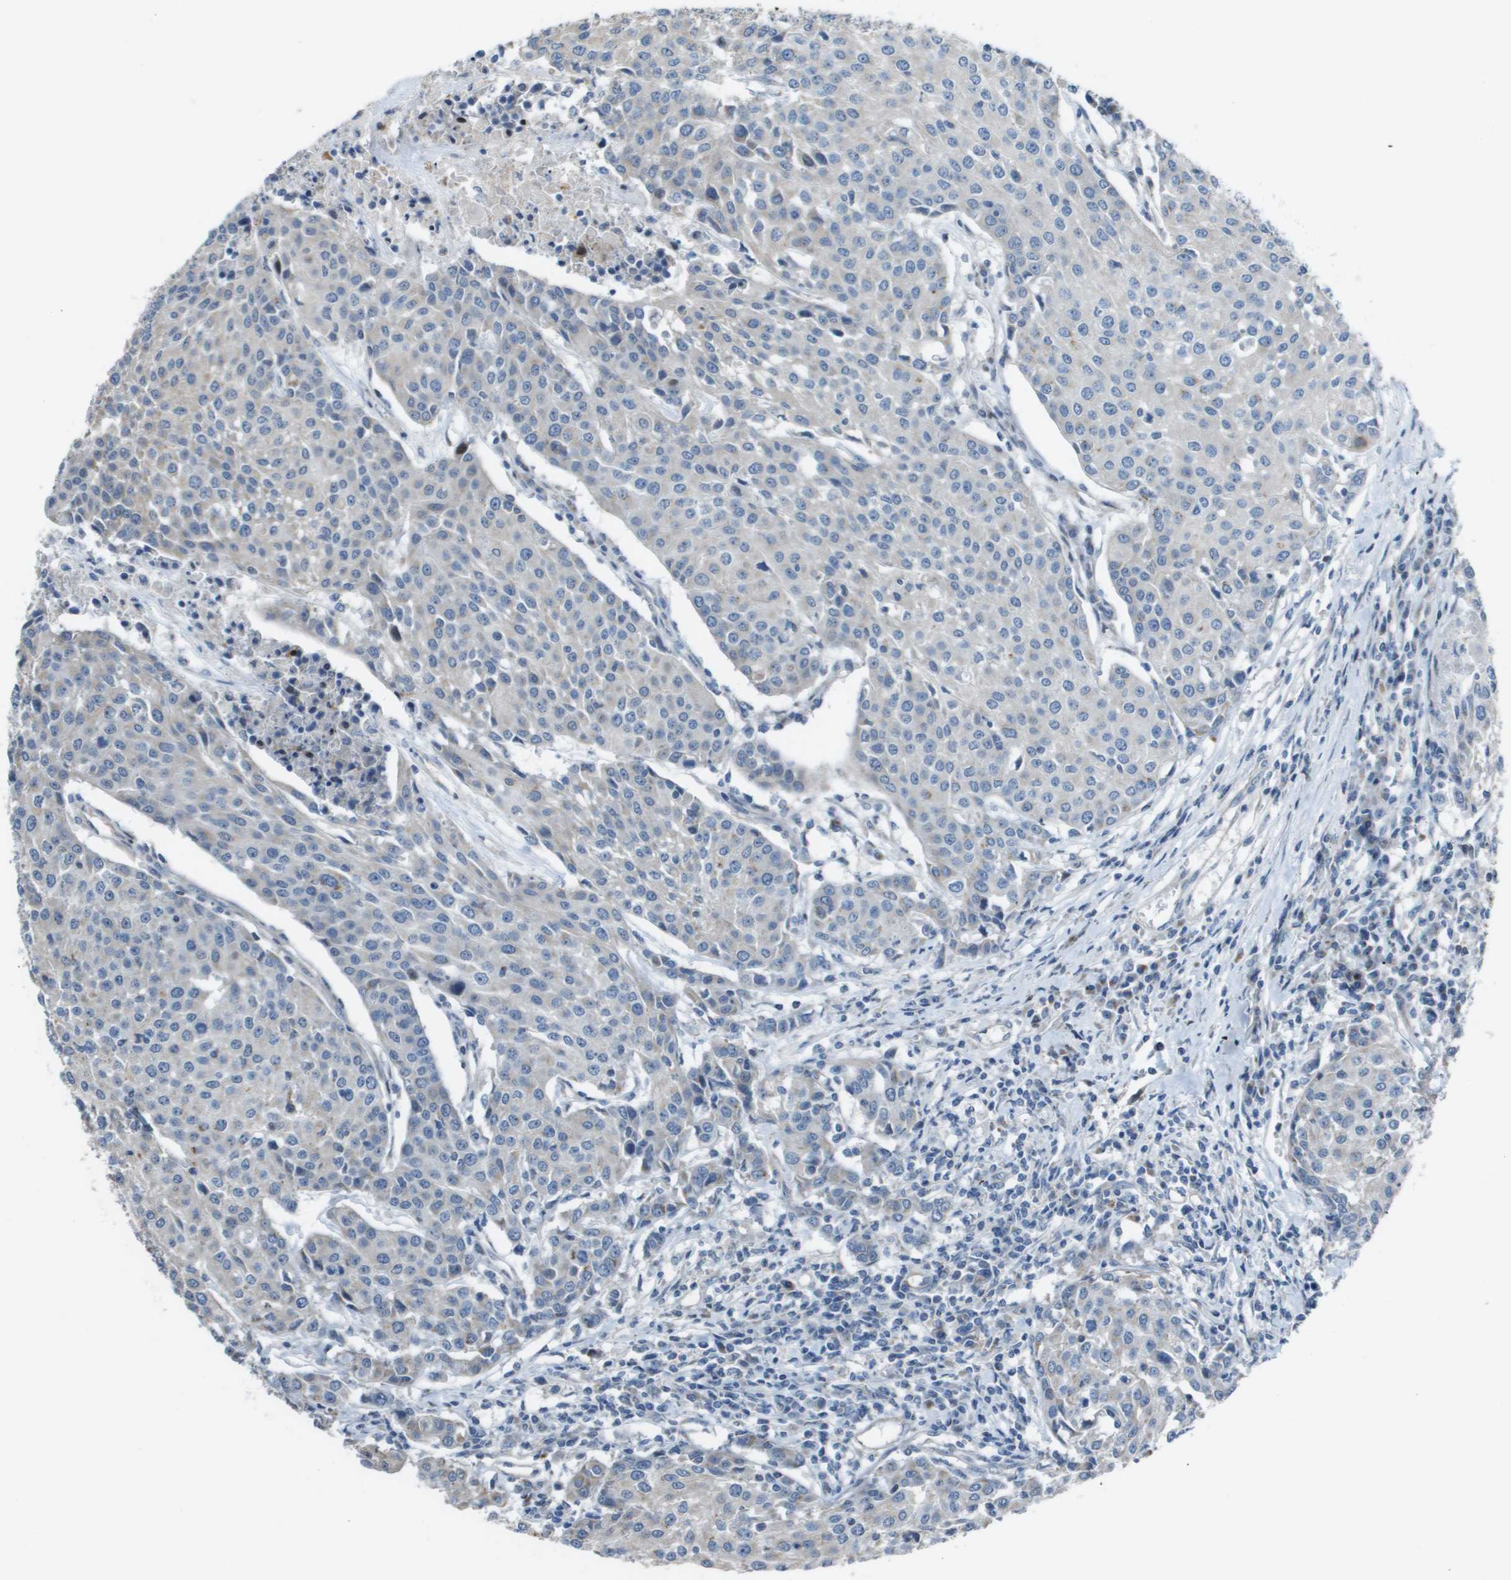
{"staining": {"intensity": "negative", "quantity": "none", "location": "none"}, "tissue": "urothelial cancer", "cell_type": "Tumor cells", "image_type": "cancer", "snomed": [{"axis": "morphology", "description": "Urothelial carcinoma, High grade"}, {"axis": "topography", "description": "Urinary bladder"}], "caption": "Tumor cells show no significant protein positivity in high-grade urothelial carcinoma.", "gene": "MGAT3", "patient": {"sex": "female", "age": 85}}